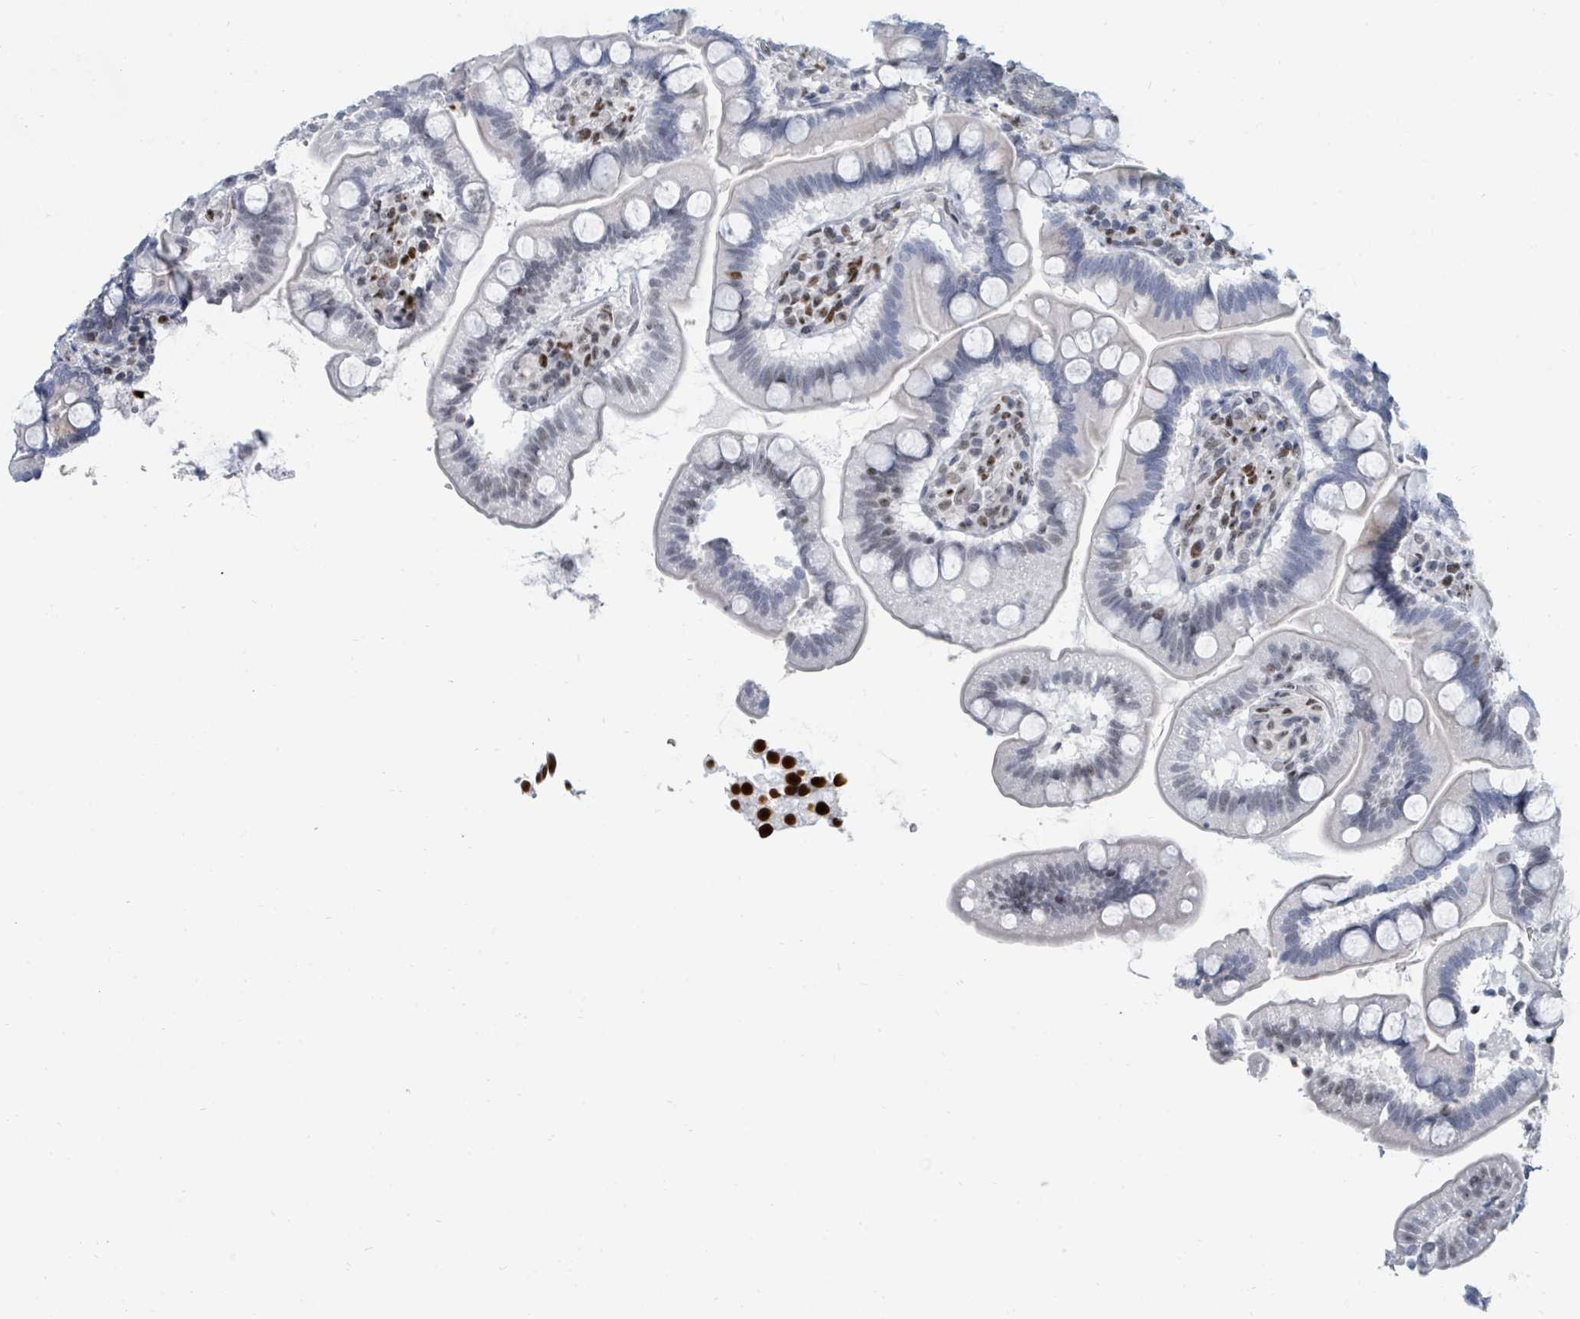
{"staining": {"intensity": "negative", "quantity": "none", "location": "none"}, "tissue": "small intestine", "cell_type": "Glandular cells", "image_type": "normal", "snomed": [{"axis": "morphology", "description": "Normal tissue, NOS"}, {"axis": "topography", "description": "Small intestine"}], "caption": "This histopathology image is of benign small intestine stained with immunohistochemistry (IHC) to label a protein in brown with the nuclei are counter-stained blue. There is no expression in glandular cells.", "gene": "SUMO2", "patient": {"sex": "female", "age": 64}}